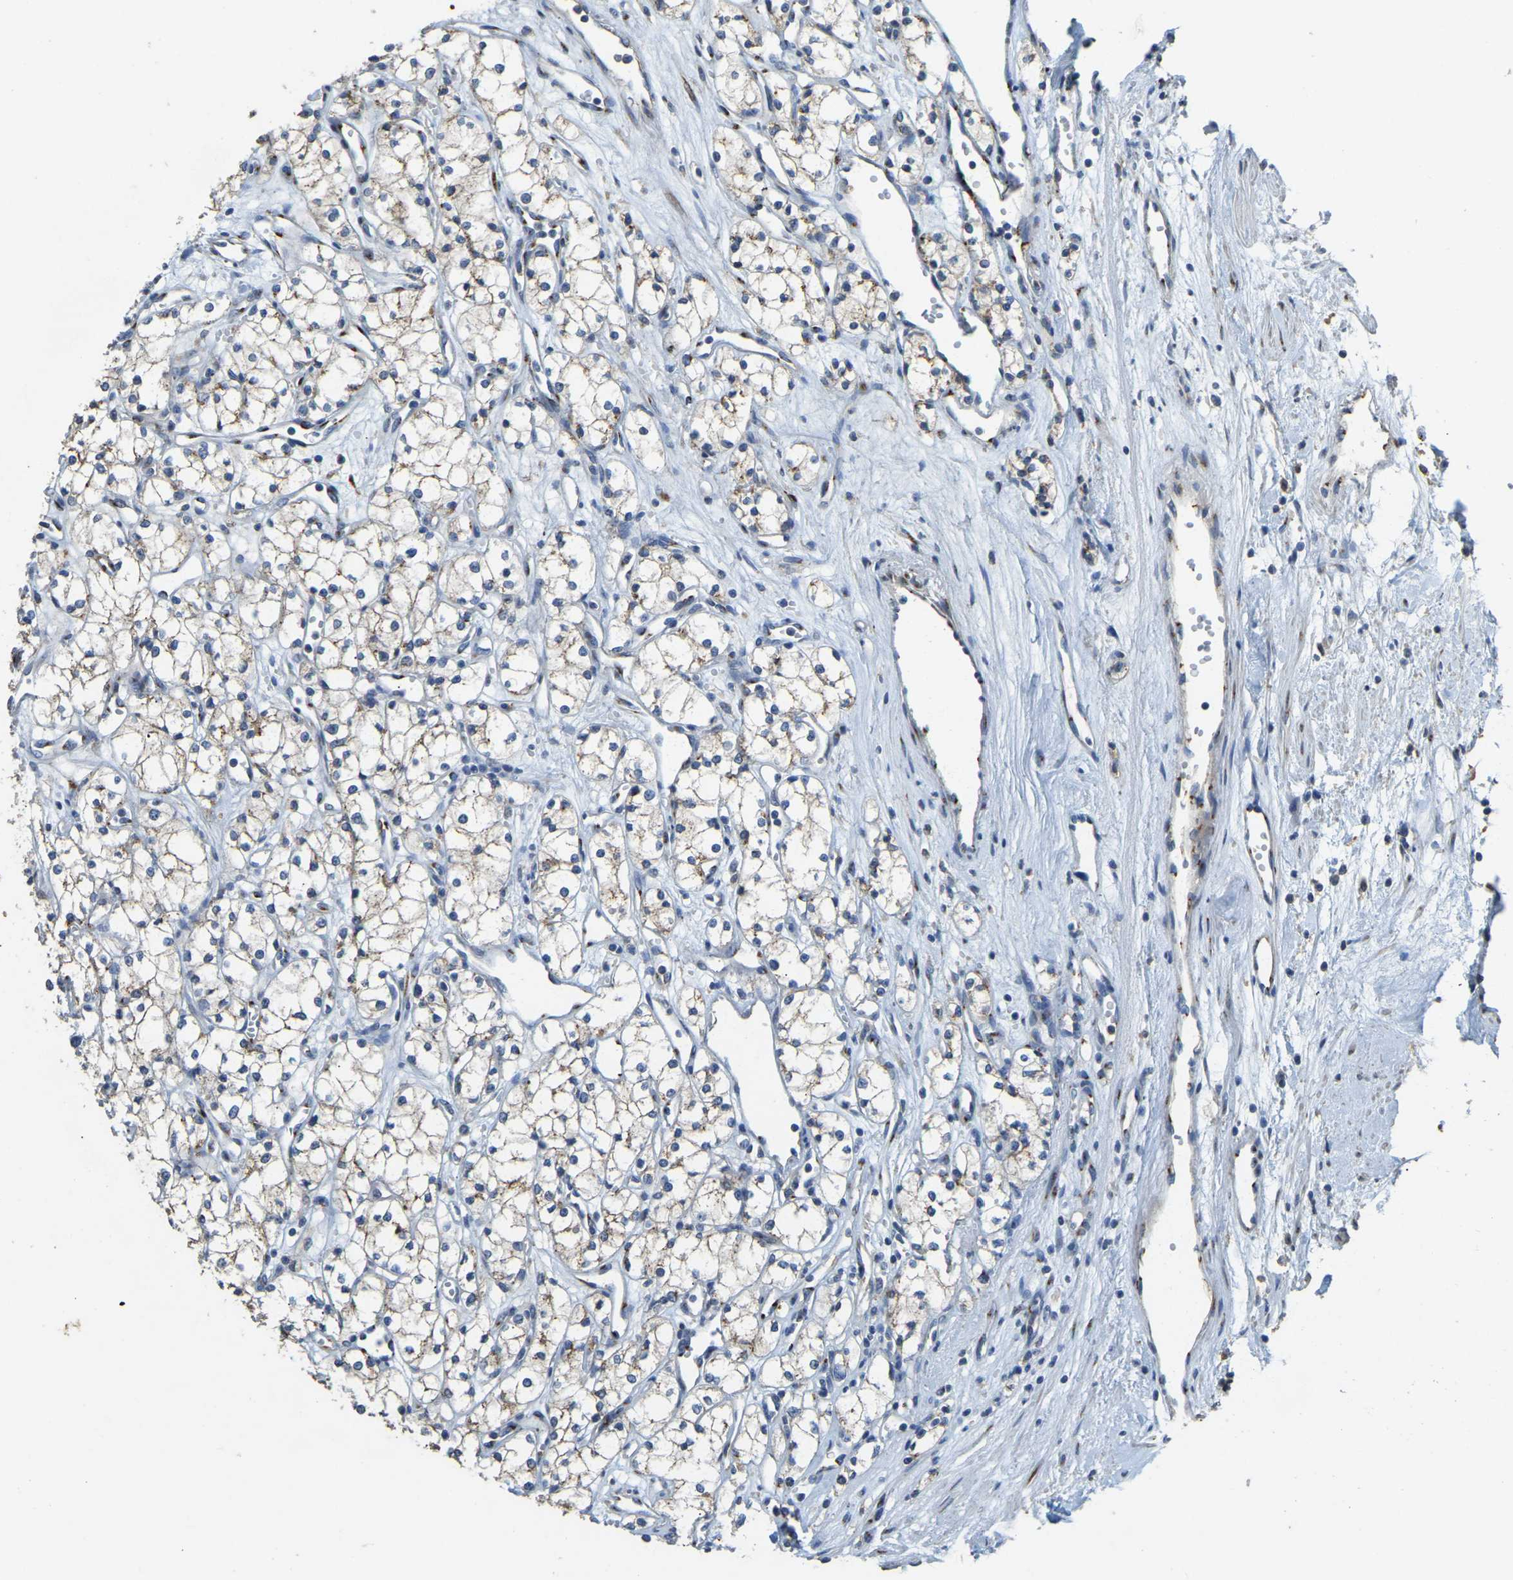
{"staining": {"intensity": "weak", "quantity": ">75%", "location": "cytoplasmic/membranous"}, "tissue": "renal cancer", "cell_type": "Tumor cells", "image_type": "cancer", "snomed": [{"axis": "morphology", "description": "Adenocarcinoma, NOS"}, {"axis": "topography", "description": "Kidney"}], "caption": "Protein expression by IHC demonstrates weak cytoplasmic/membranous staining in approximately >75% of tumor cells in renal cancer (adenocarcinoma).", "gene": "FAM174A", "patient": {"sex": "male", "age": 59}}